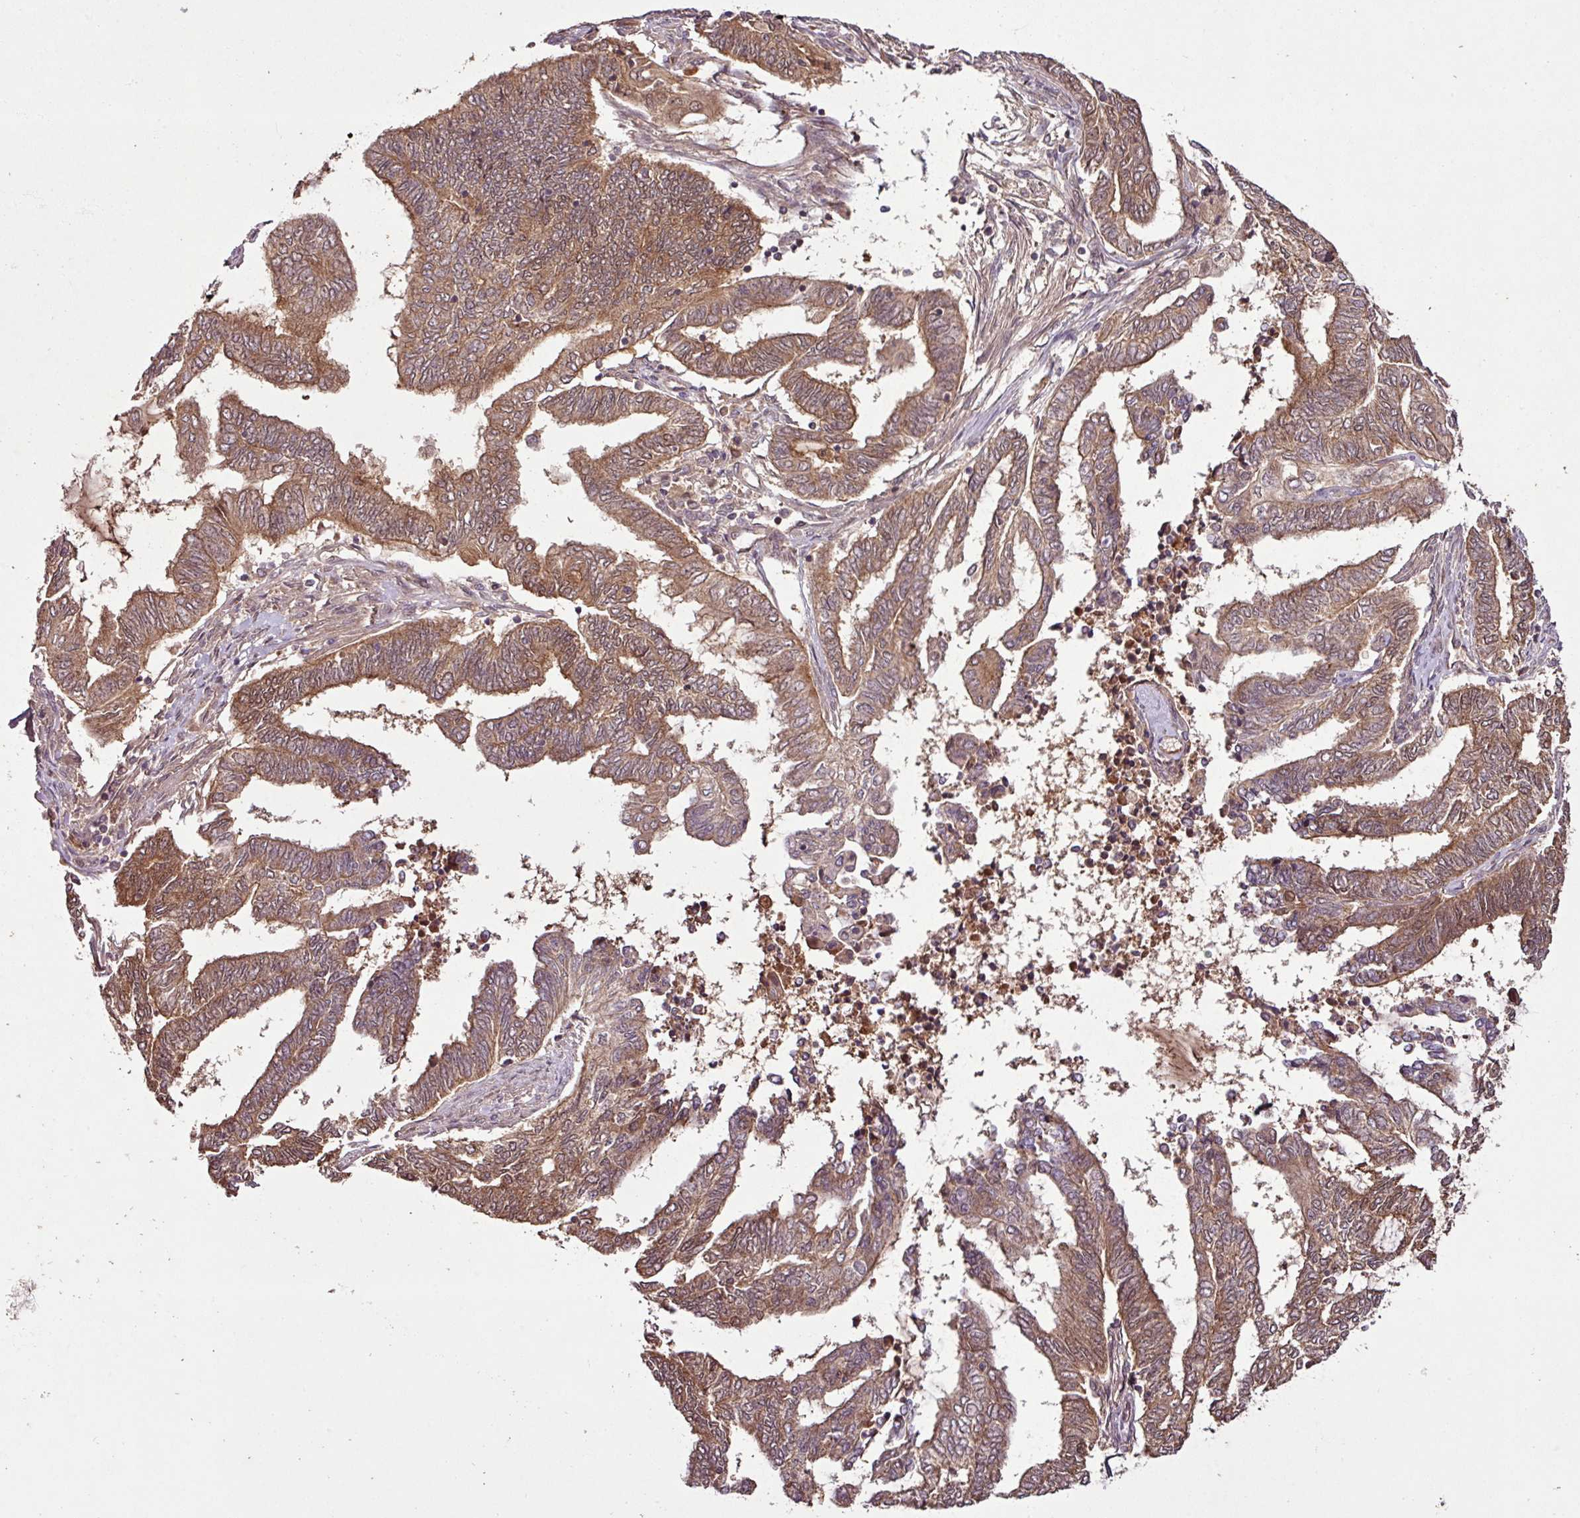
{"staining": {"intensity": "moderate", "quantity": ">75%", "location": "cytoplasmic/membranous,nuclear"}, "tissue": "endometrial cancer", "cell_type": "Tumor cells", "image_type": "cancer", "snomed": [{"axis": "morphology", "description": "Adenocarcinoma, NOS"}, {"axis": "topography", "description": "Uterus"}, {"axis": "topography", "description": "Endometrium"}], "caption": "About >75% of tumor cells in endometrial cancer display moderate cytoplasmic/membranous and nuclear protein expression as visualized by brown immunohistochemical staining.", "gene": "FAIM", "patient": {"sex": "female", "age": 70}}